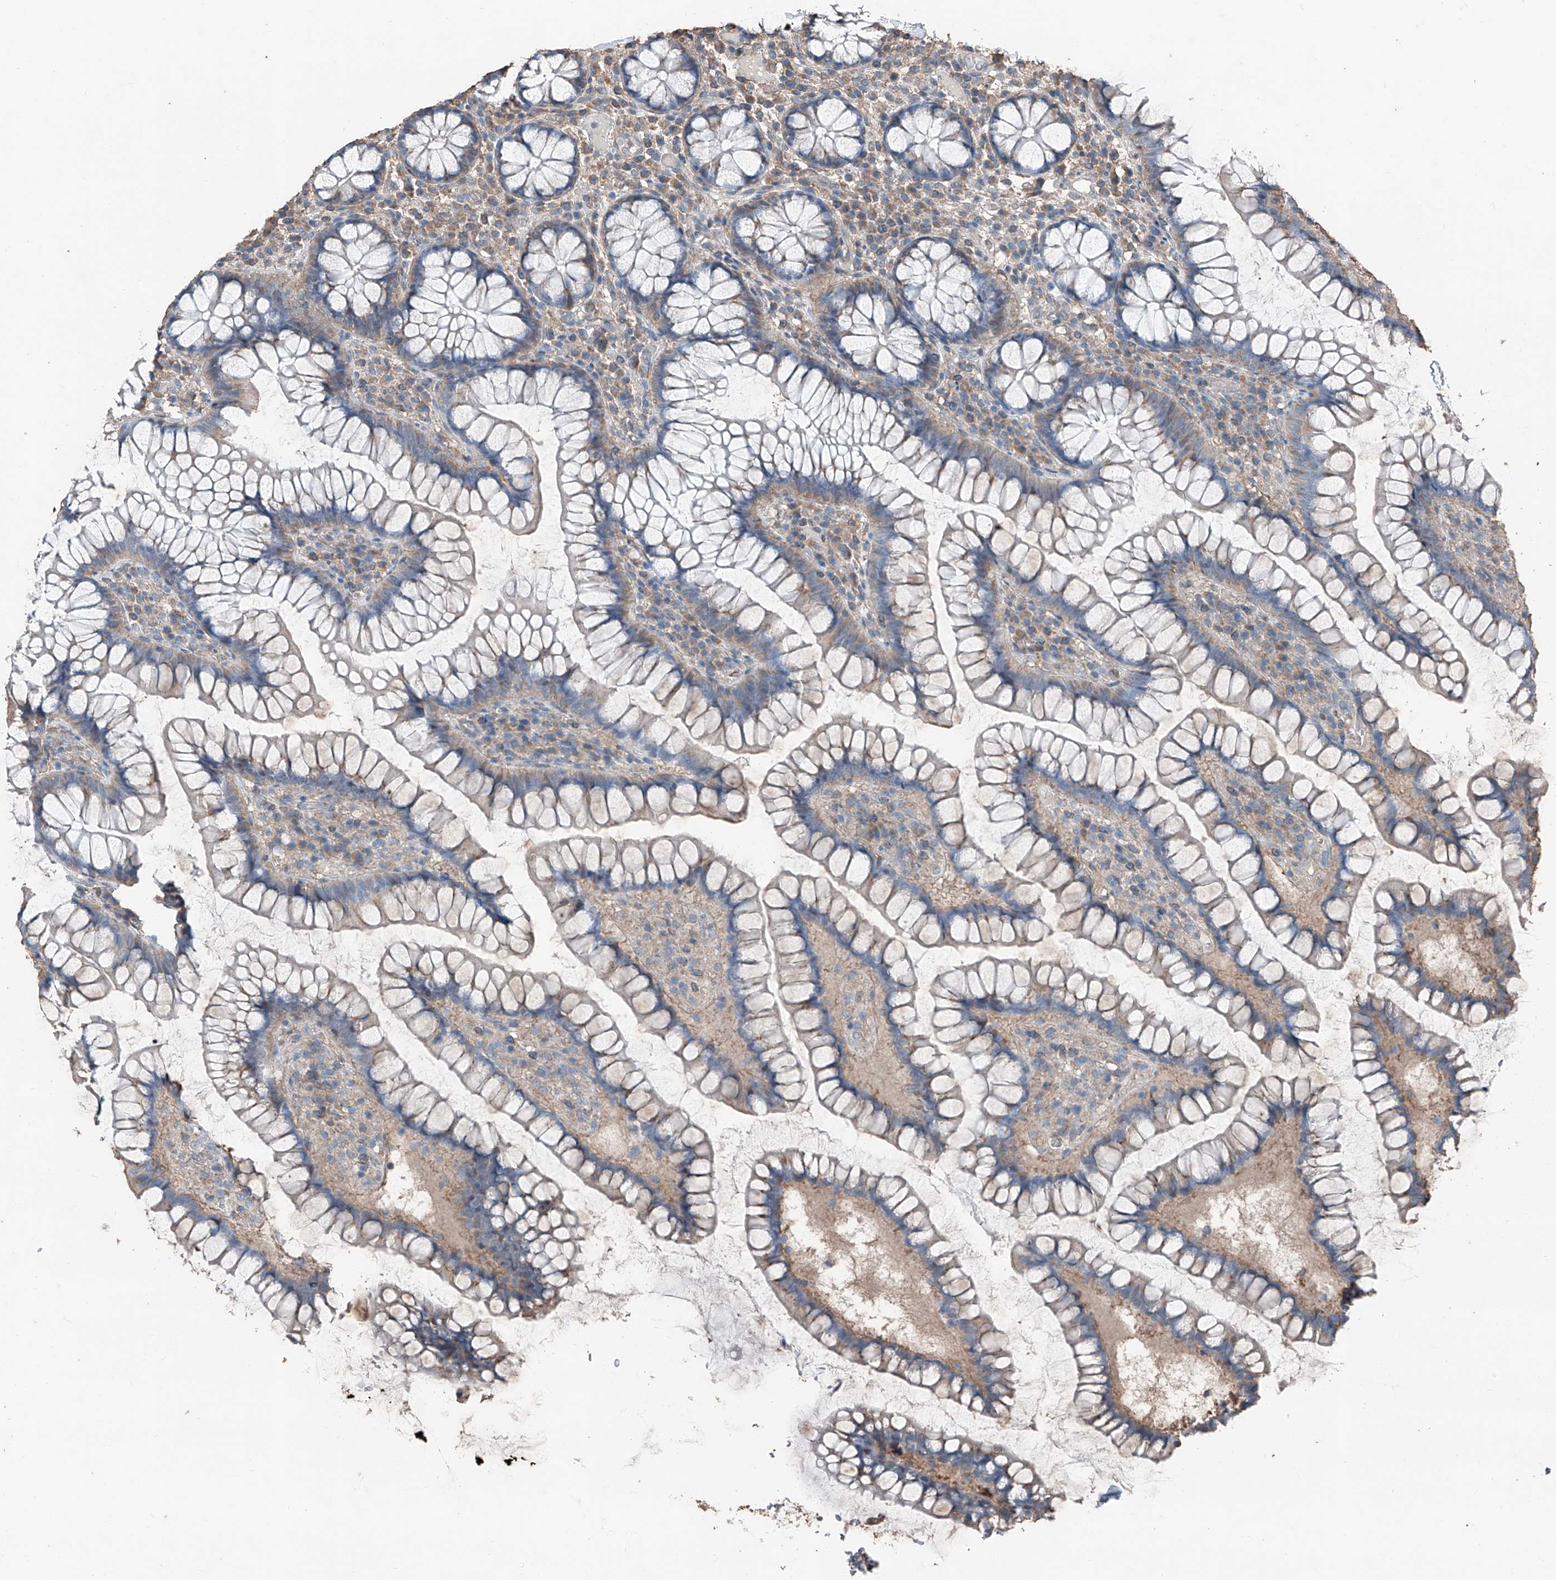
{"staining": {"intensity": "negative", "quantity": "none", "location": "none"}, "tissue": "colon", "cell_type": "Endothelial cells", "image_type": "normal", "snomed": [{"axis": "morphology", "description": "Normal tissue, NOS"}, {"axis": "topography", "description": "Colon"}], "caption": "Histopathology image shows no protein staining in endothelial cells of benign colon. (Stains: DAB (3,3'-diaminobenzidine) immunohistochemistry (IHC) with hematoxylin counter stain, Microscopy: brightfield microscopy at high magnification).", "gene": "MAMLD1", "patient": {"sex": "female", "age": 79}}